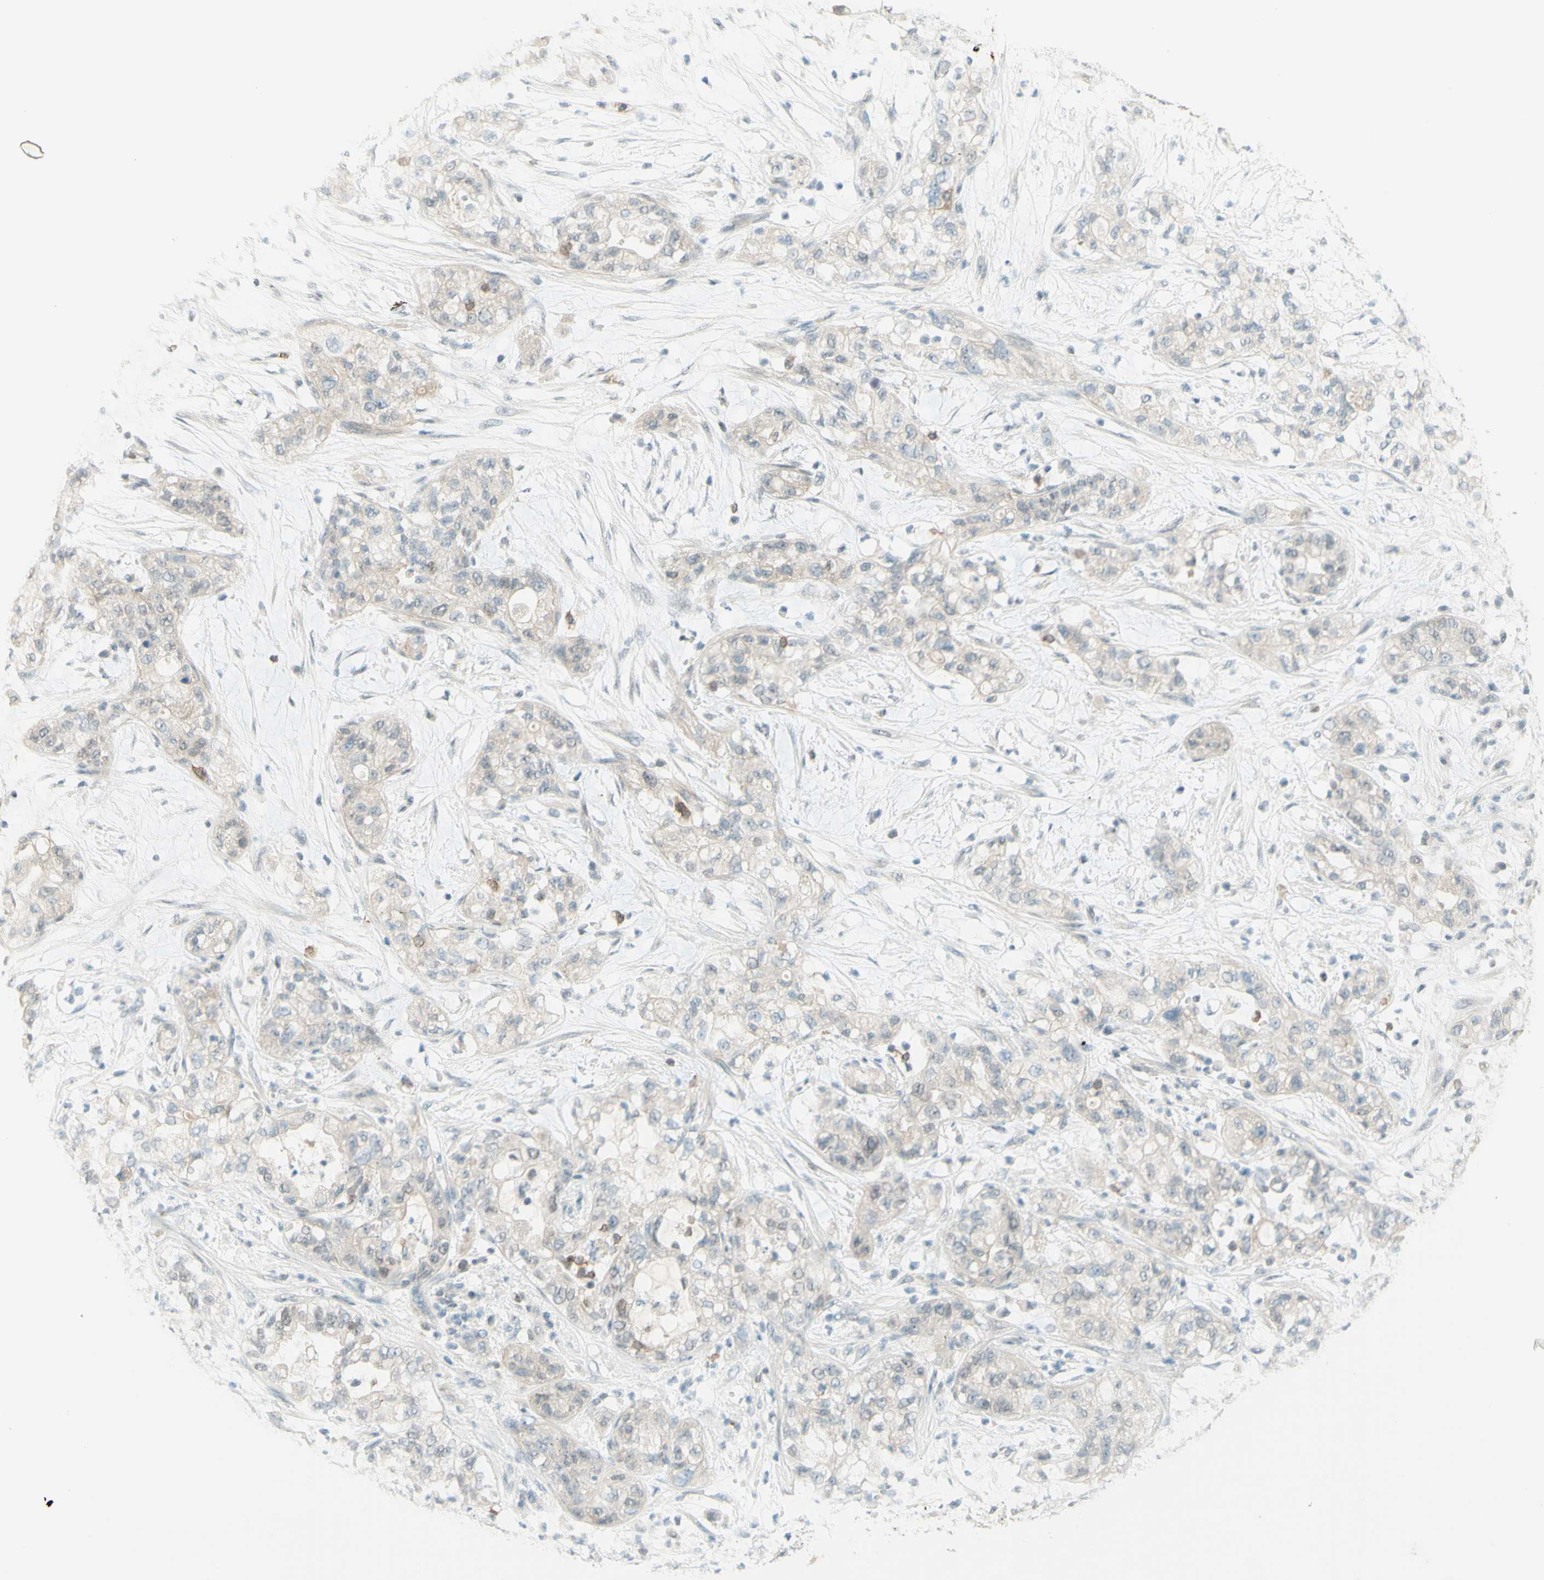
{"staining": {"intensity": "negative", "quantity": "none", "location": "none"}, "tissue": "pancreatic cancer", "cell_type": "Tumor cells", "image_type": "cancer", "snomed": [{"axis": "morphology", "description": "Adenocarcinoma, NOS"}, {"axis": "topography", "description": "Pancreas"}], "caption": "The immunohistochemistry histopathology image has no significant positivity in tumor cells of pancreatic cancer (adenocarcinoma) tissue. The staining is performed using DAB brown chromogen with nuclei counter-stained in using hematoxylin.", "gene": "JPH1", "patient": {"sex": "female", "age": 78}}